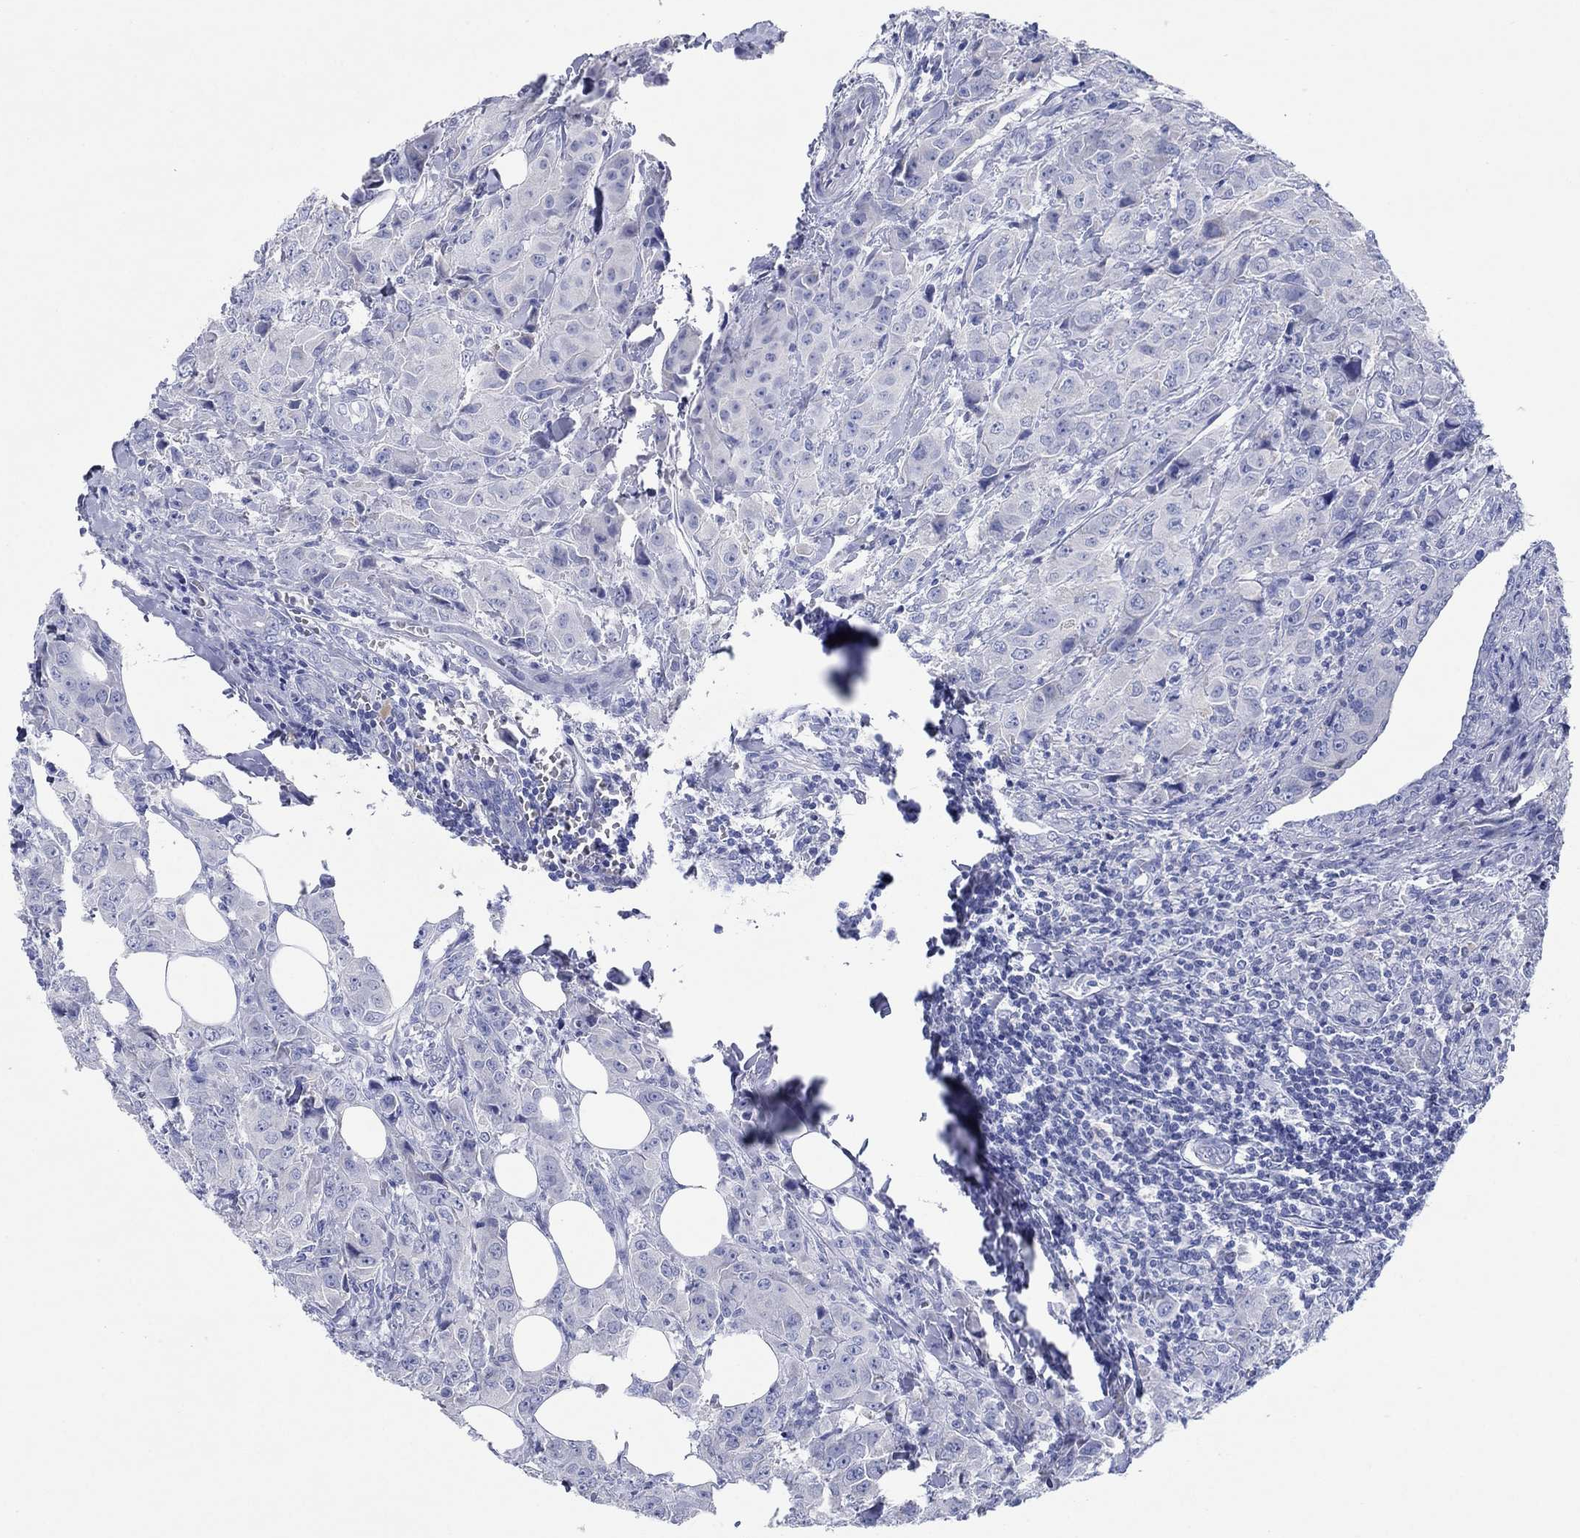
{"staining": {"intensity": "negative", "quantity": "none", "location": "none"}, "tissue": "breast cancer", "cell_type": "Tumor cells", "image_type": "cancer", "snomed": [{"axis": "morphology", "description": "Duct carcinoma"}, {"axis": "topography", "description": "Breast"}], "caption": "Immunohistochemistry of breast cancer (invasive ductal carcinoma) demonstrates no staining in tumor cells.", "gene": "HCRT", "patient": {"sex": "female", "age": 43}}